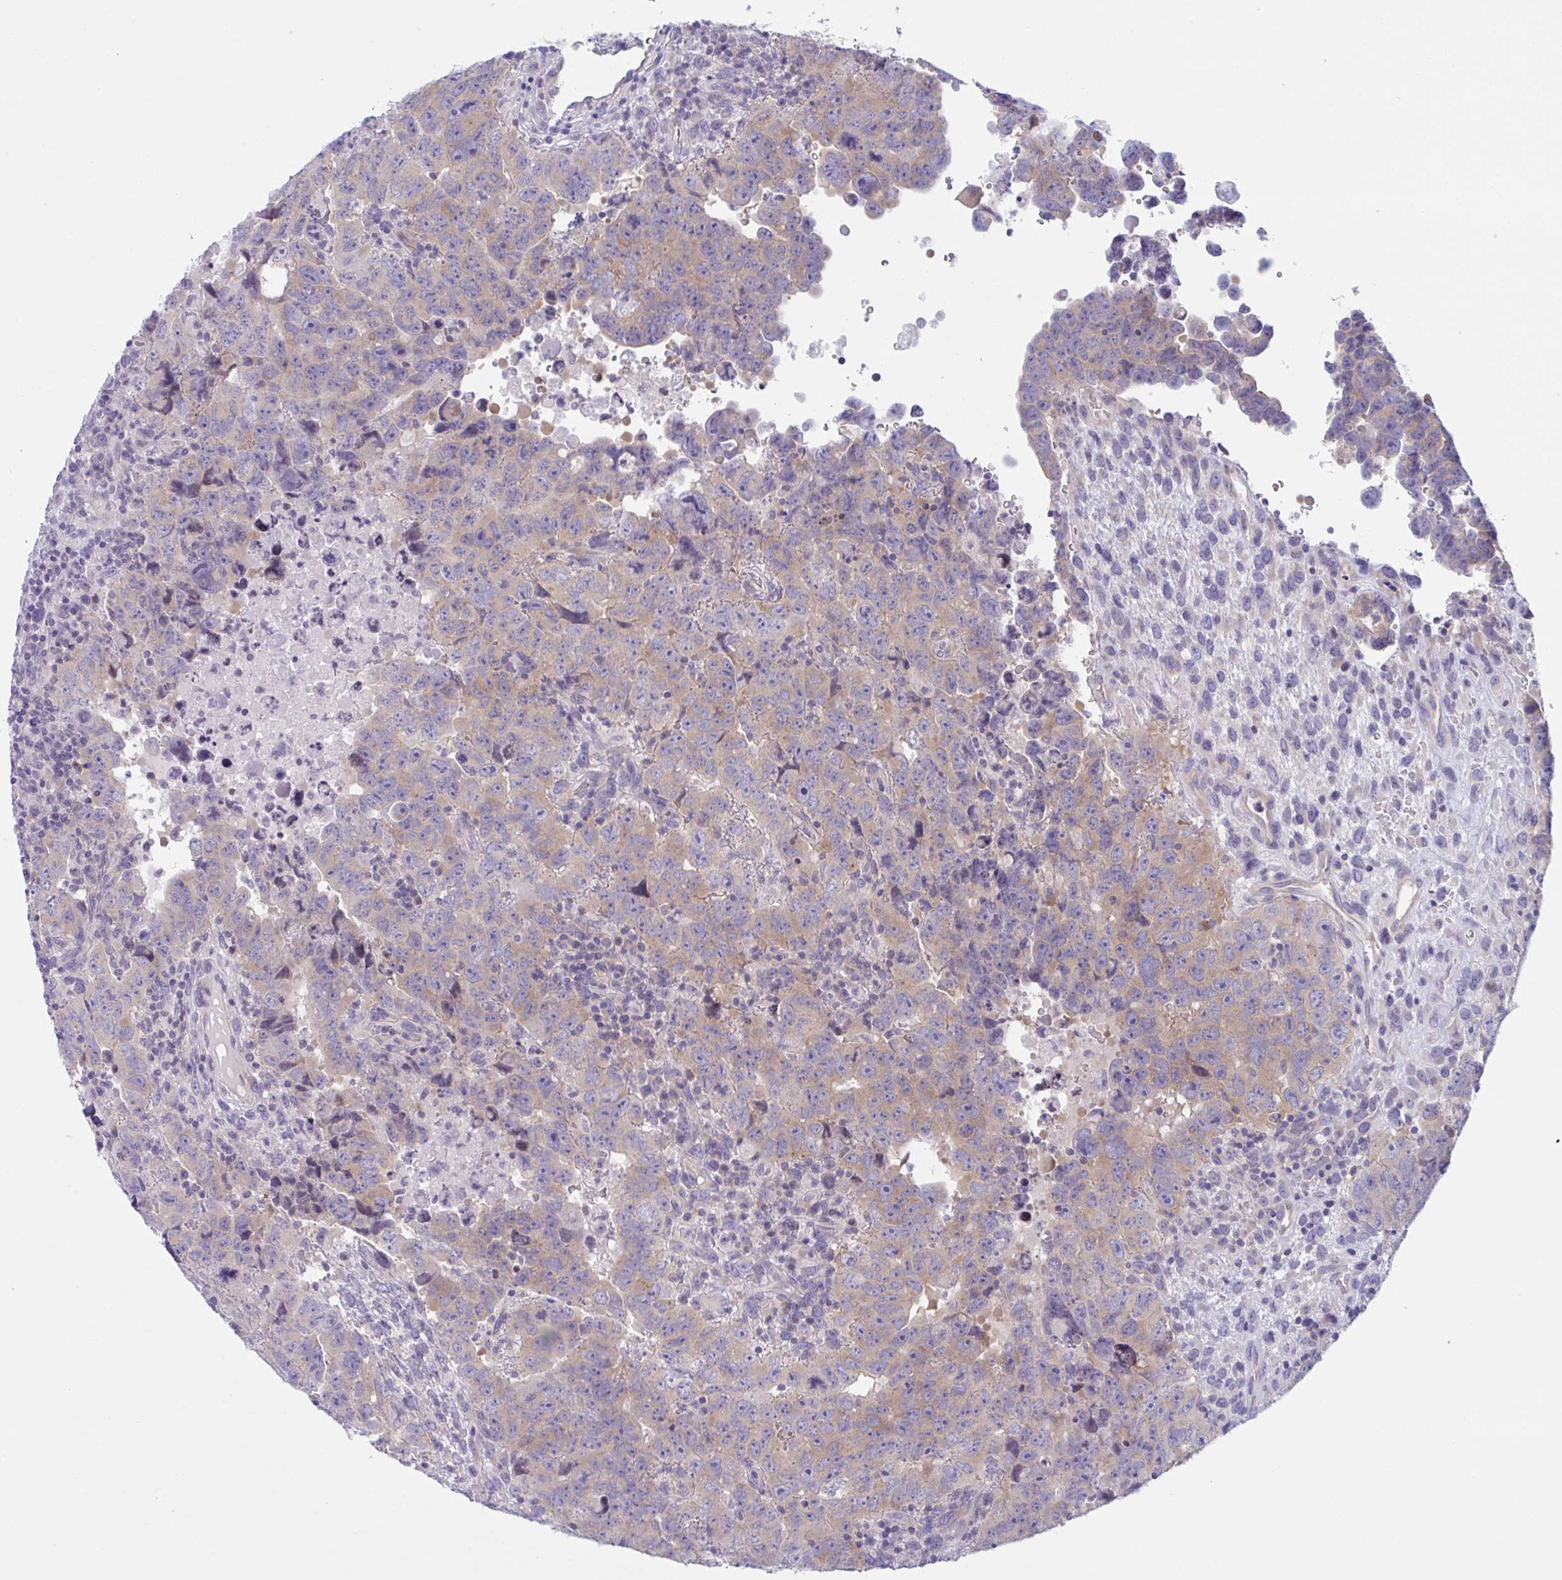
{"staining": {"intensity": "weak", "quantity": ">75%", "location": "cytoplasmic/membranous"}, "tissue": "testis cancer", "cell_type": "Tumor cells", "image_type": "cancer", "snomed": [{"axis": "morphology", "description": "Carcinoma, Embryonal, NOS"}, {"axis": "topography", "description": "Testis"}], "caption": "Protein expression analysis of human testis cancer reveals weak cytoplasmic/membranous staining in about >75% of tumor cells.", "gene": "NAA30", "patient": {"sex": "male", "age": 24}}